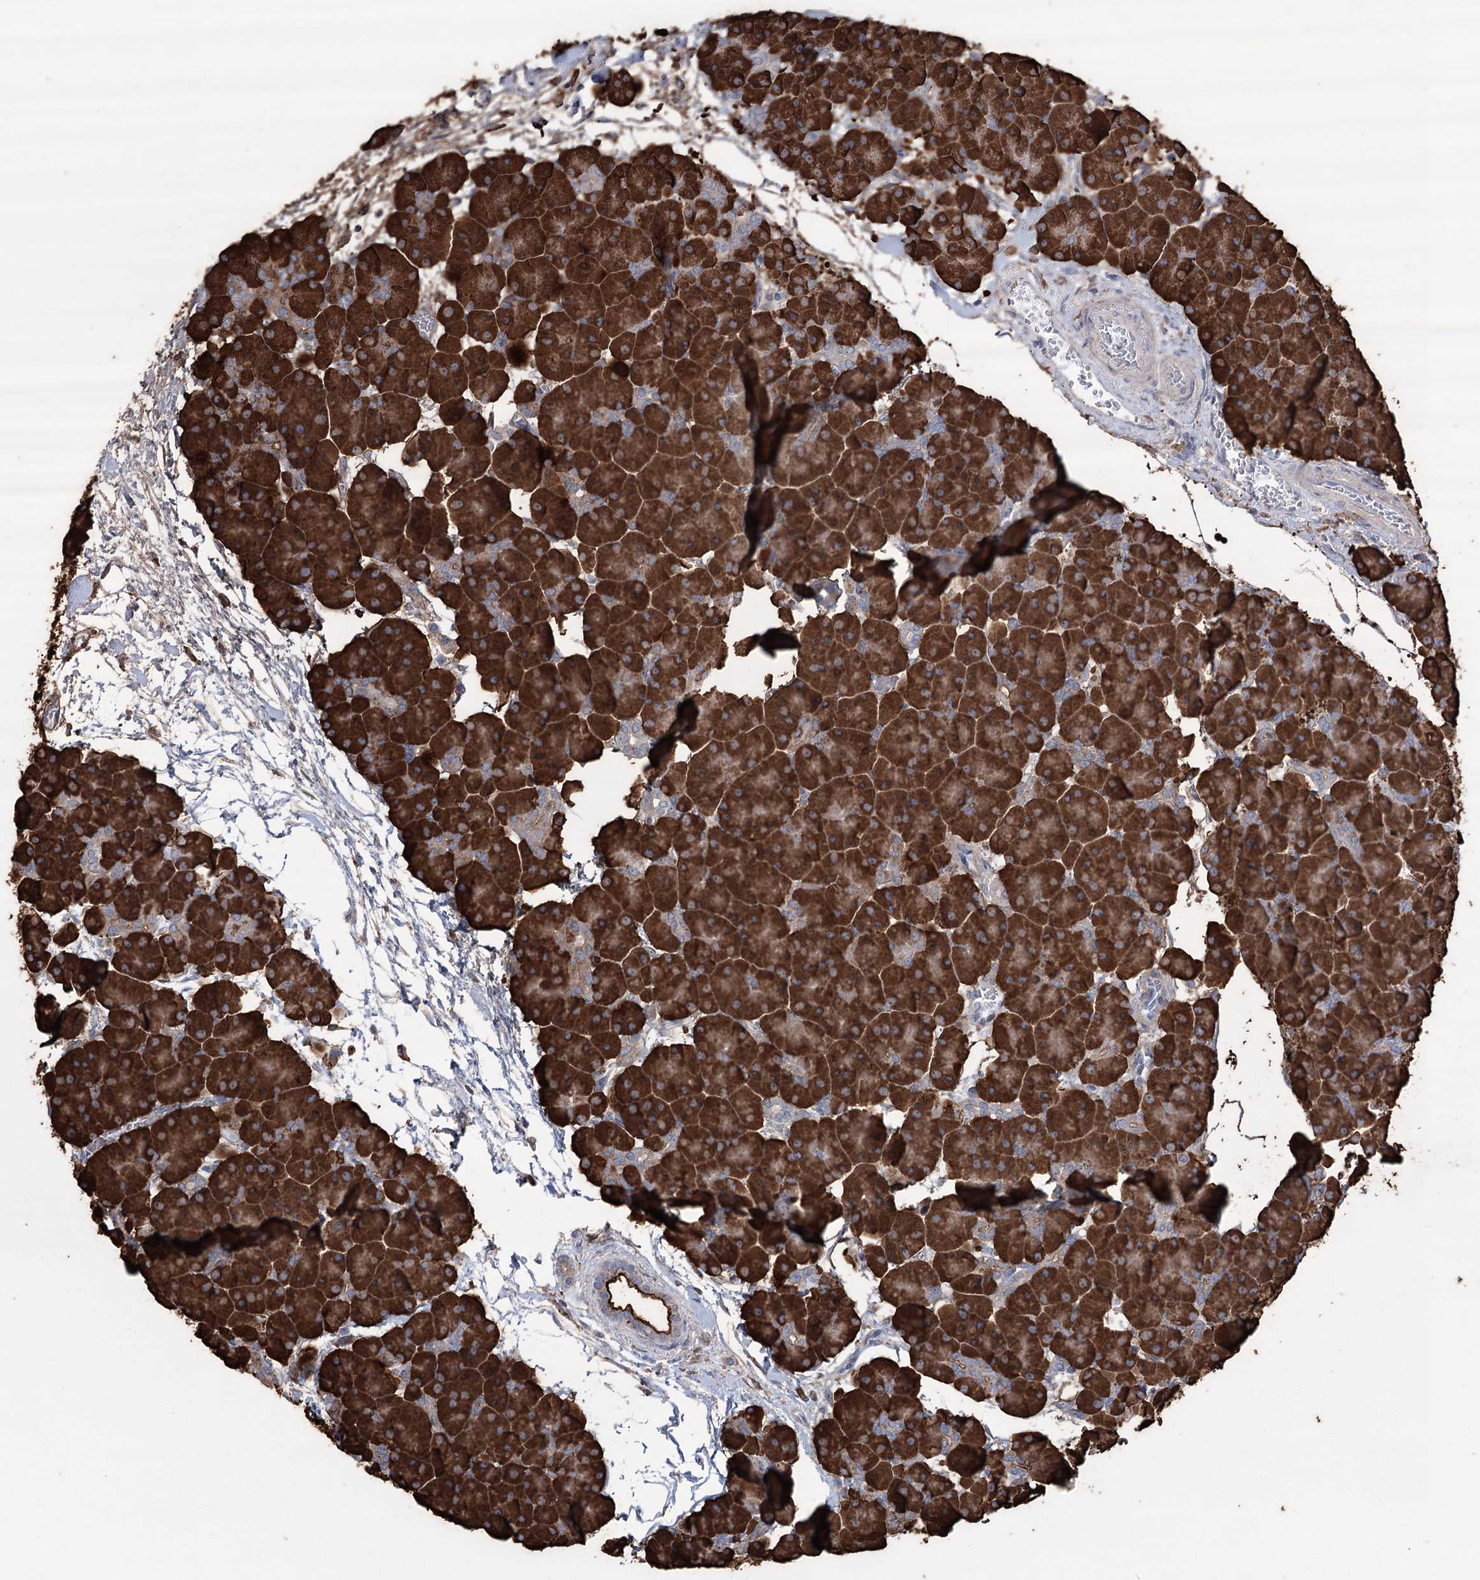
{"staining": {"intensity": "strong", "quantity": ">75%", "location": "cytoplasmic/membranous"}, "tissue": "pancreas", "cell_type": "Exocrine glandular cells", "image_type": "normal", "snomed": [{"axis": "morphology", "description": "Normal tissue, NOS"}, {"axis": "topography", "description": "Pancreas"}], "caption": "The image exhibits a brown stain indicating the presence of a protein in the cytoplasmic/membranous of exocrine glandular cells in pancreas. The staining was performed using DAB (3,3'-diaminobenzidine) to visualize the protein expression in brown, while the nuclei were stained in blue with hematoxylin (Magnification: 20x).", "gene": "TRIM71", "patient": {"sex": "male", "age": 66}}